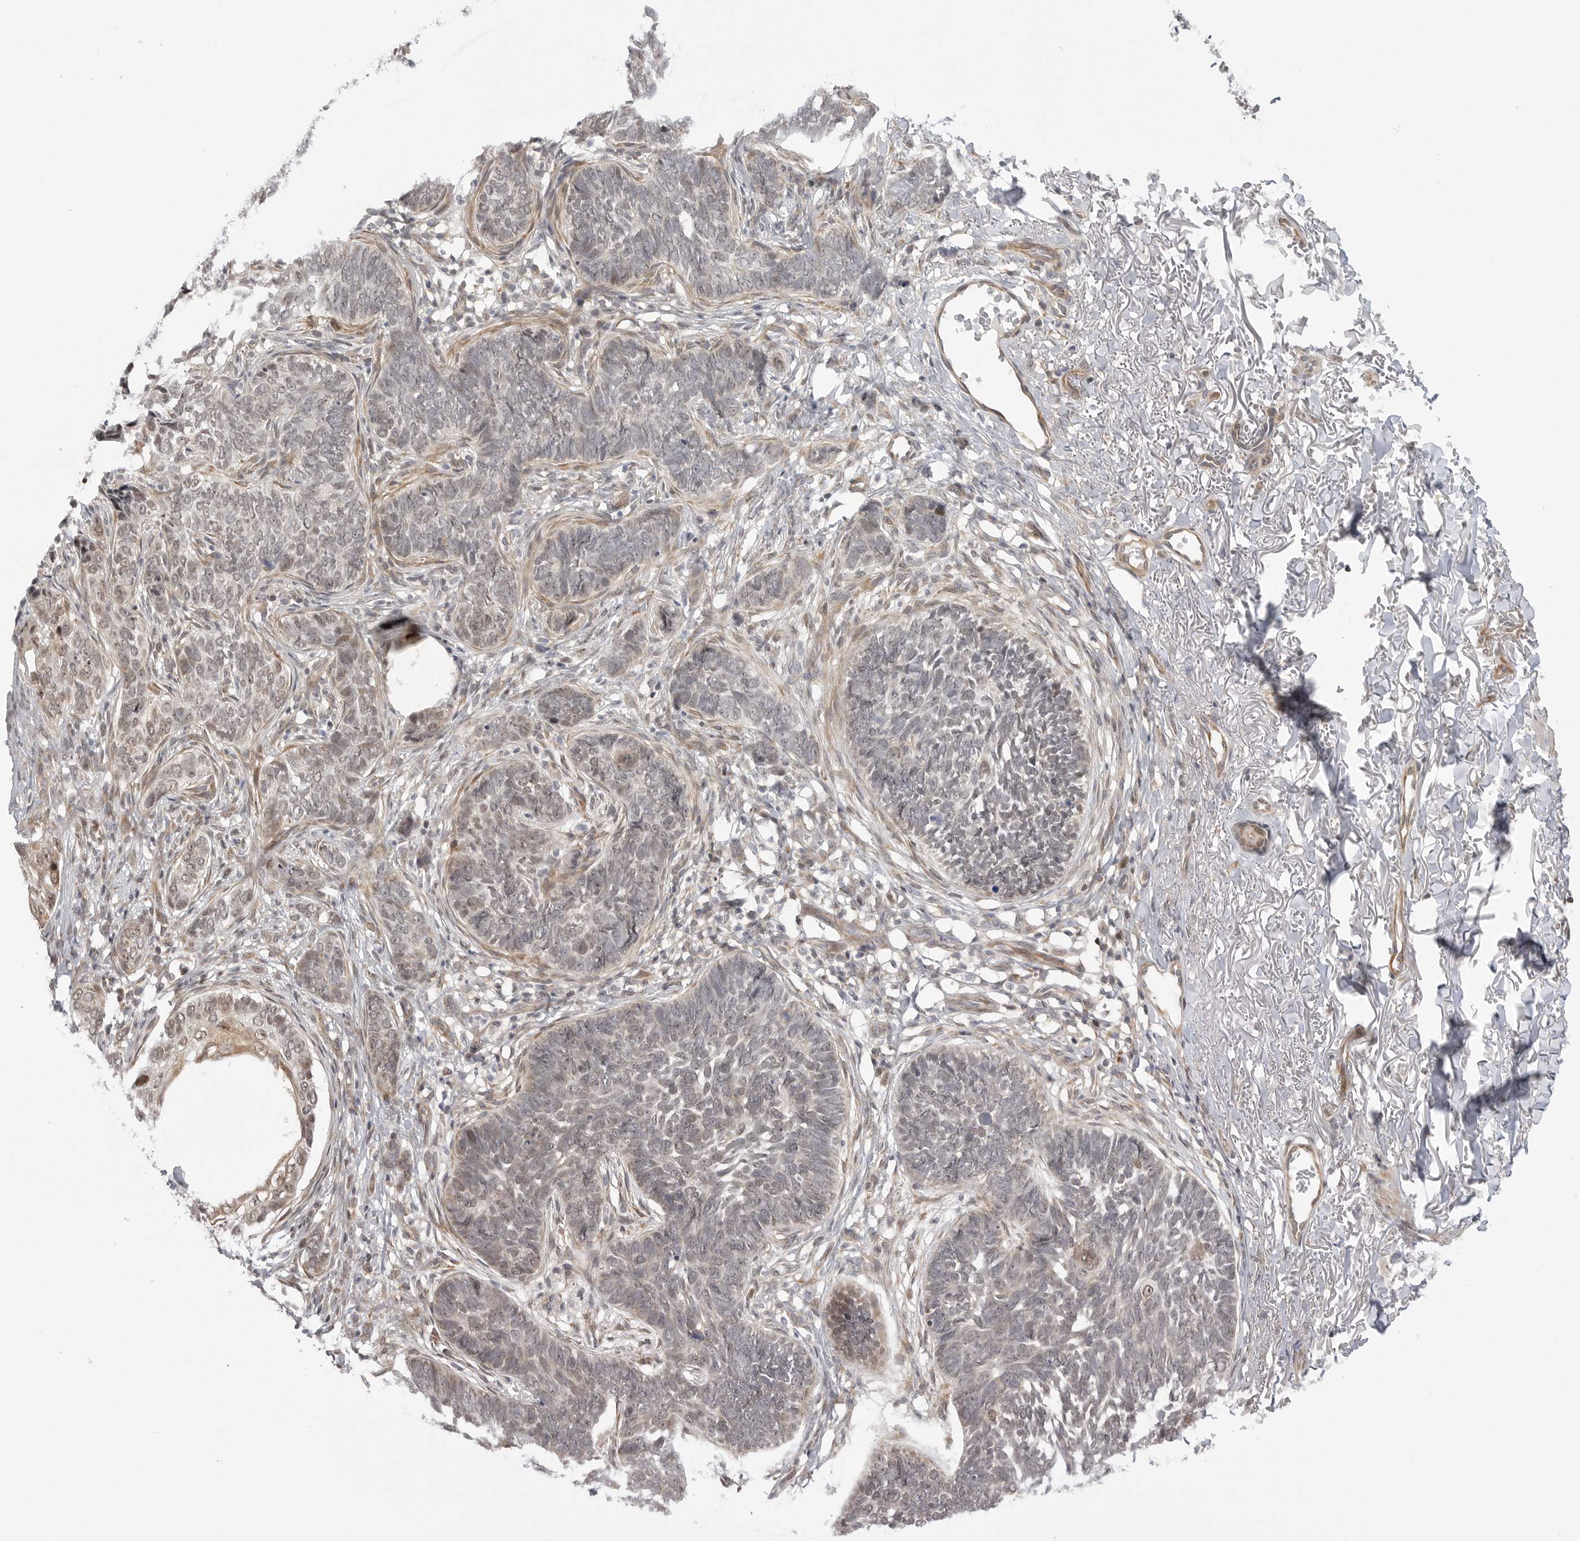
{"staining": {"intensity": "weak", "quantity": "<25%", "location": "nuclear"}, "tissue": "skin cancer", "cell_type": "Tumor cells", "image_type": "cancer", "snomed": [{"axis": "morphology", "description": "Normal tissue, NOS"}, {"axis": "morphology", "description": "Basal cell carcinoma"}, {"axis": "topography", "description": "Skin"}], "caption": "High power microscopy micrograph of an immunohistochemistry (IHC) image of skin cancer, revealing no significant positivity in tumor cells. (Brightfield microscopy of DAB (3,3'-diaminobenzidine) IHC at high magnification).", "gene": "GGT6", "patient": {"sex": "male", "age": 77}}